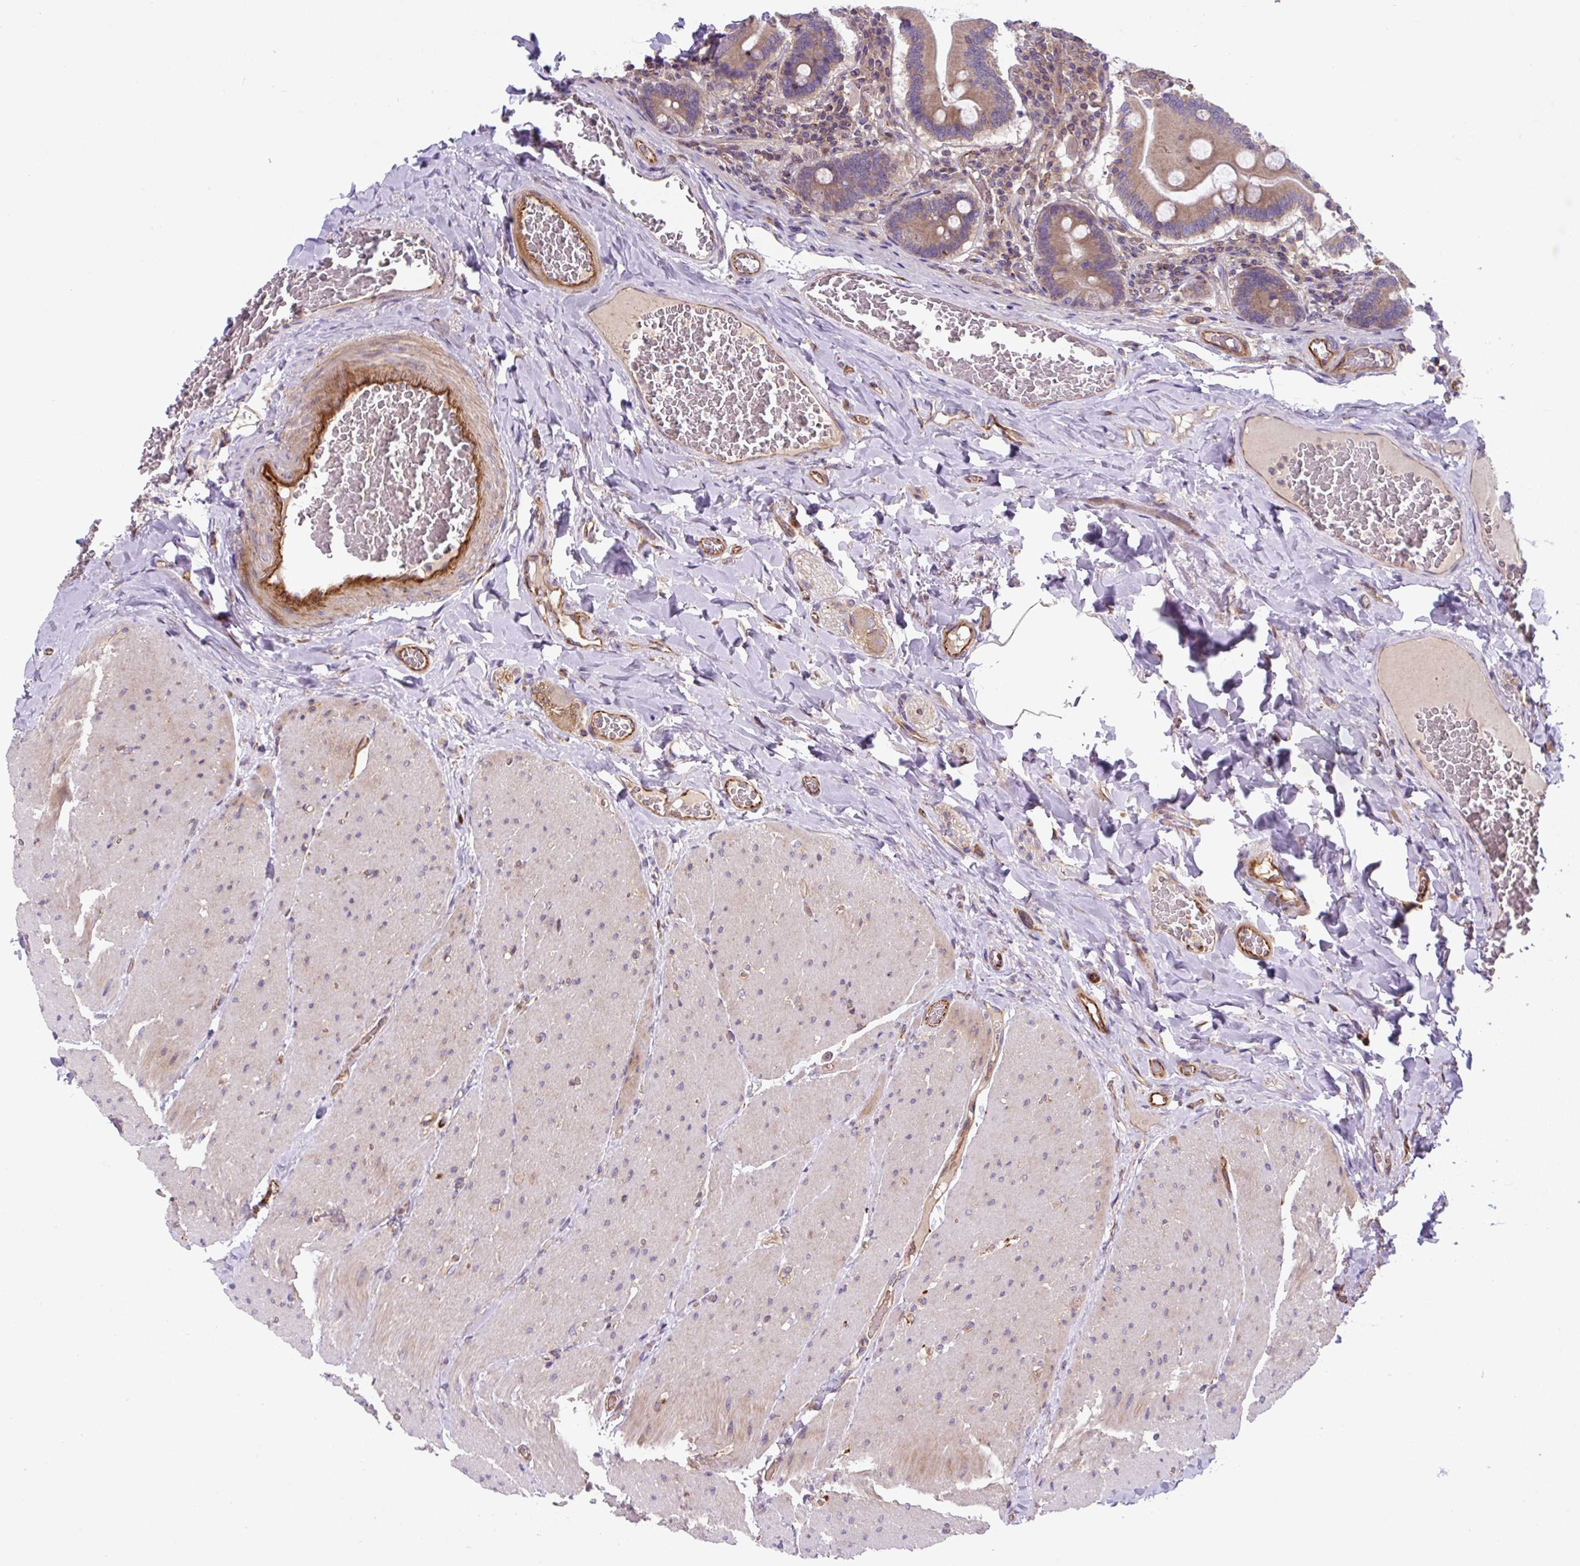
{"staining": {"intensity": "moderate", "quantity": ">75%", "location": "cytoplasmic/membranous"}, "tissue": "duodenum", "cell_type": "Glandular cells", "image_type": "normal", "snomed": [{"axis": "morphology", "description": "Normal tissue, NOS"}, {"axis": "topography", "description": "Duodenum"}], "caption": "Immunohistochemistry (DAB) staining of unremarkable human duodenum exhibits moderate cytoplasmic/membranous protein expression in approximately >75% of glandular cells.", "gene": "APOBEC3D", "patient": {"sex": "female", "age": 62}}